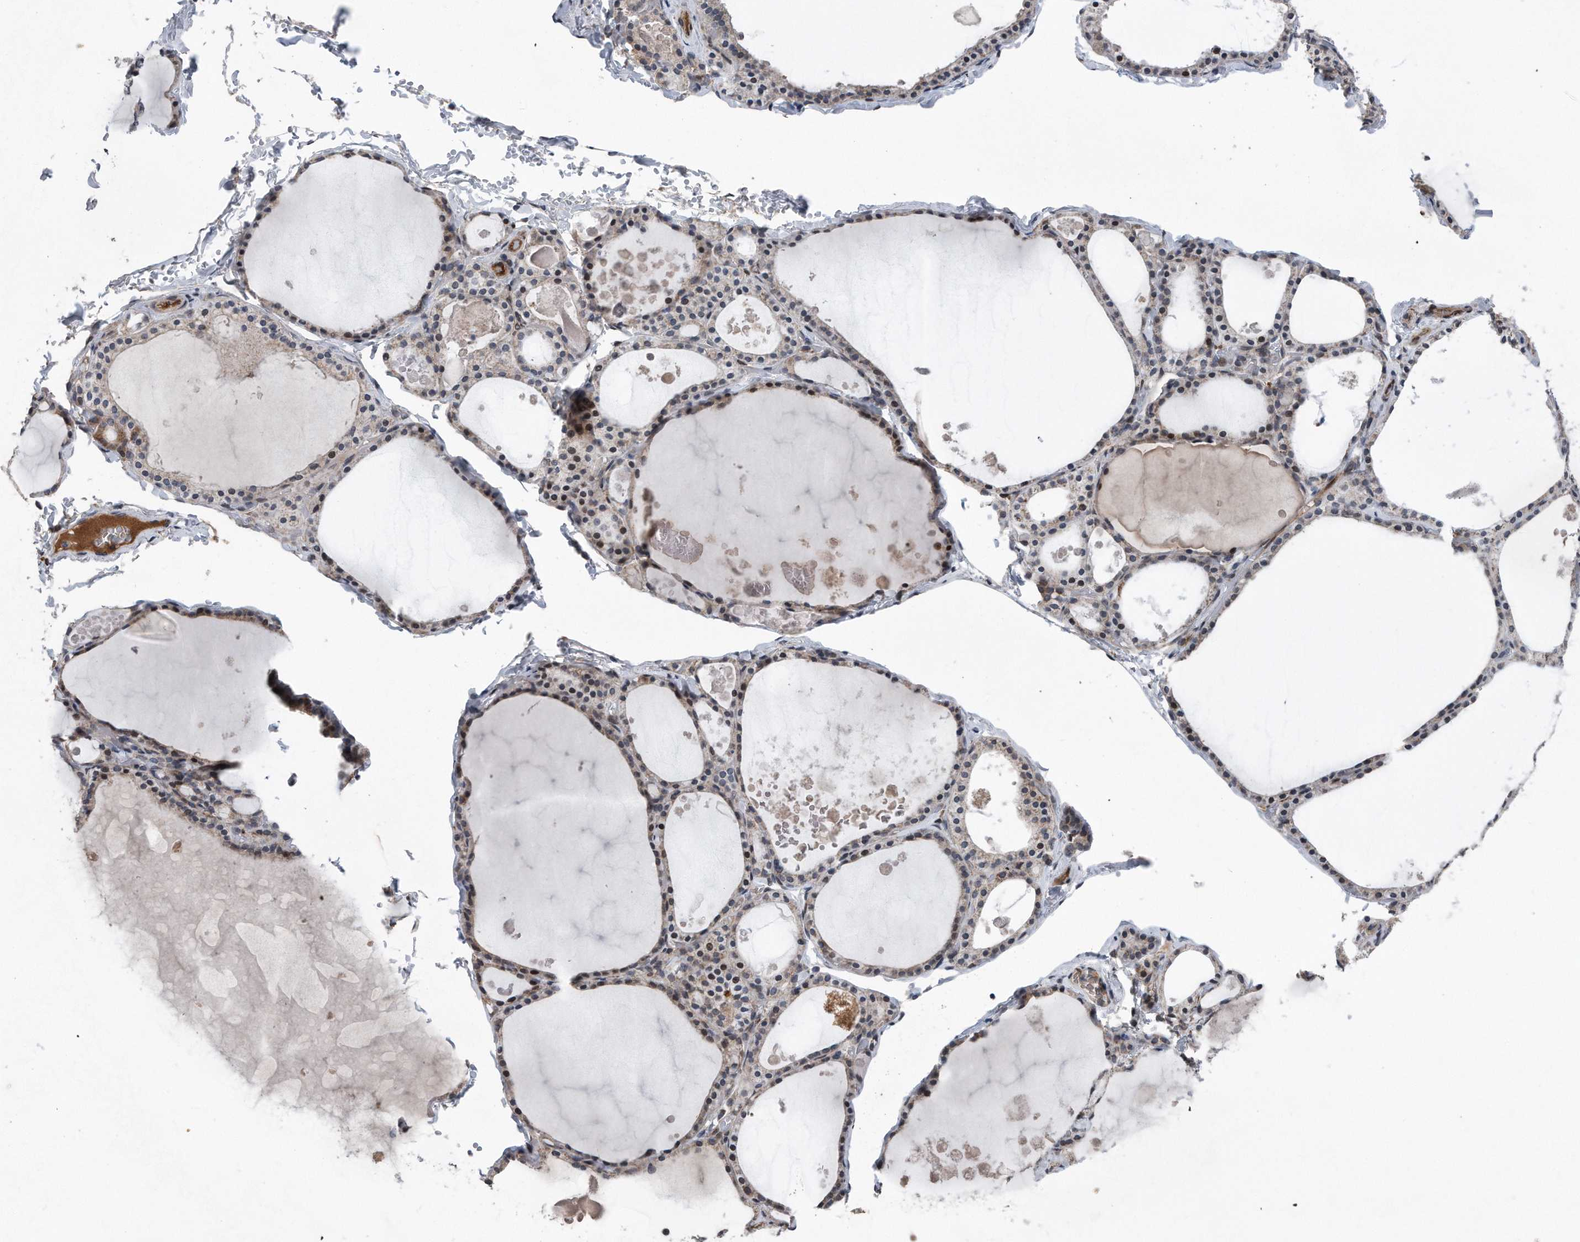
{"staining": {"intensity": "weak", "quantity": ">75%", "location": "cytoplasmic/membranous"}, "tissue": "thyroid gland", "cell_type": "Glandular cells", "image_type": "normal", "snomed": [{"axis": "morphology", "description": "Normal tissue, NOS"}, {"axis": "topography", "description": "Thyroid gland"}], "caption": "Immunohistochemistry (IHC) micrograph of benign human thyroid gland stained for a protein (brown), which exhibits low levels of weak cytoplasmic/membranous expression in about >75% of glandular cells.", "gene": "DST", "patient": {"sex": "male", "age": 56}}